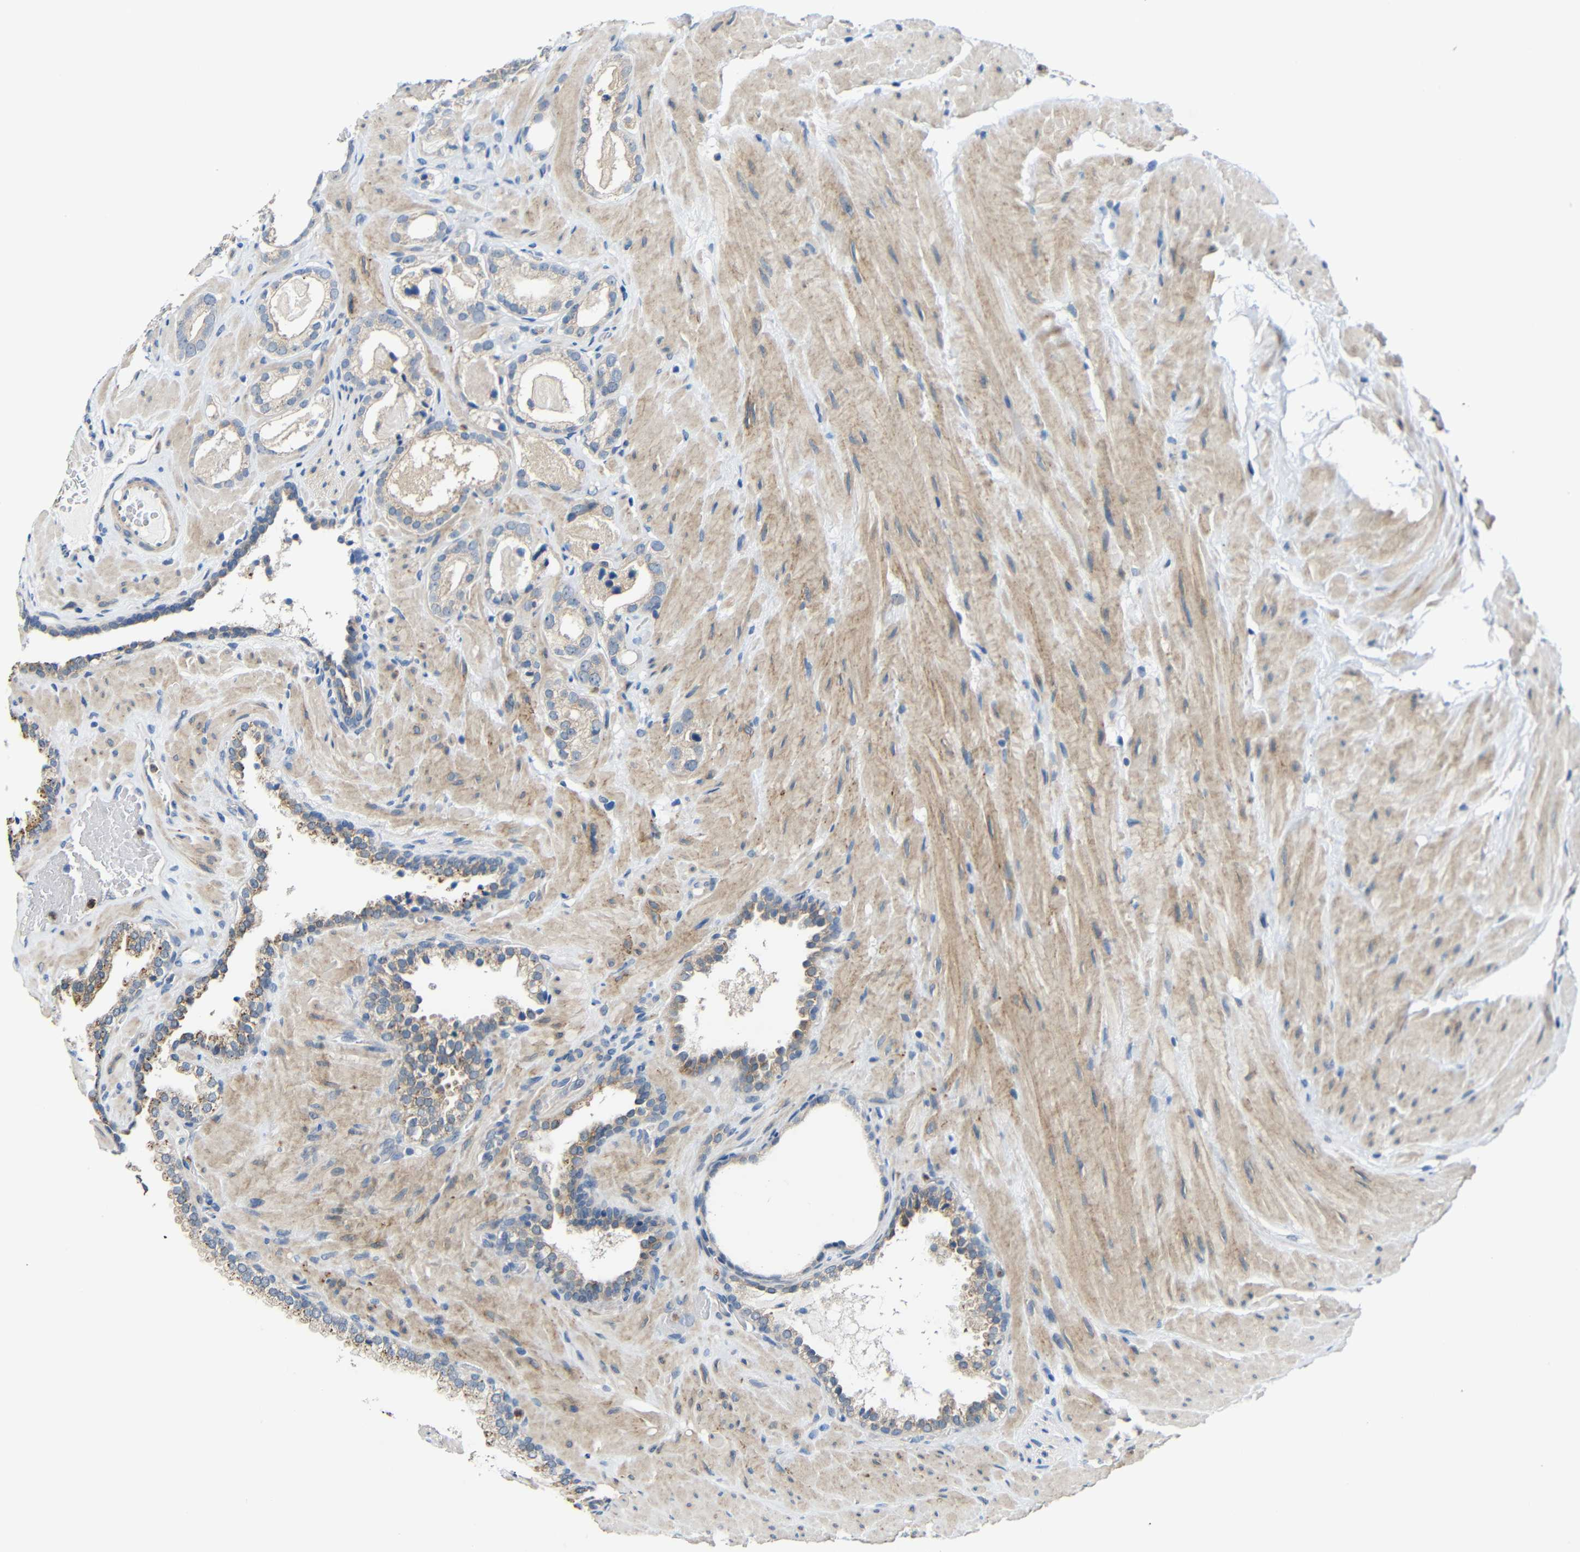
{"staining": {"intensity": "weak", "quantity": "25%-75%", "location": "cytoplasmic/membranous"}, "tissue": "prostate cancer", "cell_type": "Tumor cells", "image_type": "cancer", "snomed": [{"axis": "morphology", "description": "Adenocarcinoma, High grade"}, {"axis": "topography", "description": "Prostate"}], "caption": "Protein expression by immunohistochemistry (IHC) exhibits weak cytoplasmic/membranous positivity in about 25%-75% of tumor cells in prostate adenocarcinoma (high-grade).", "gene": "STBD1", "patient": {"sex": "male", "age": 64}}